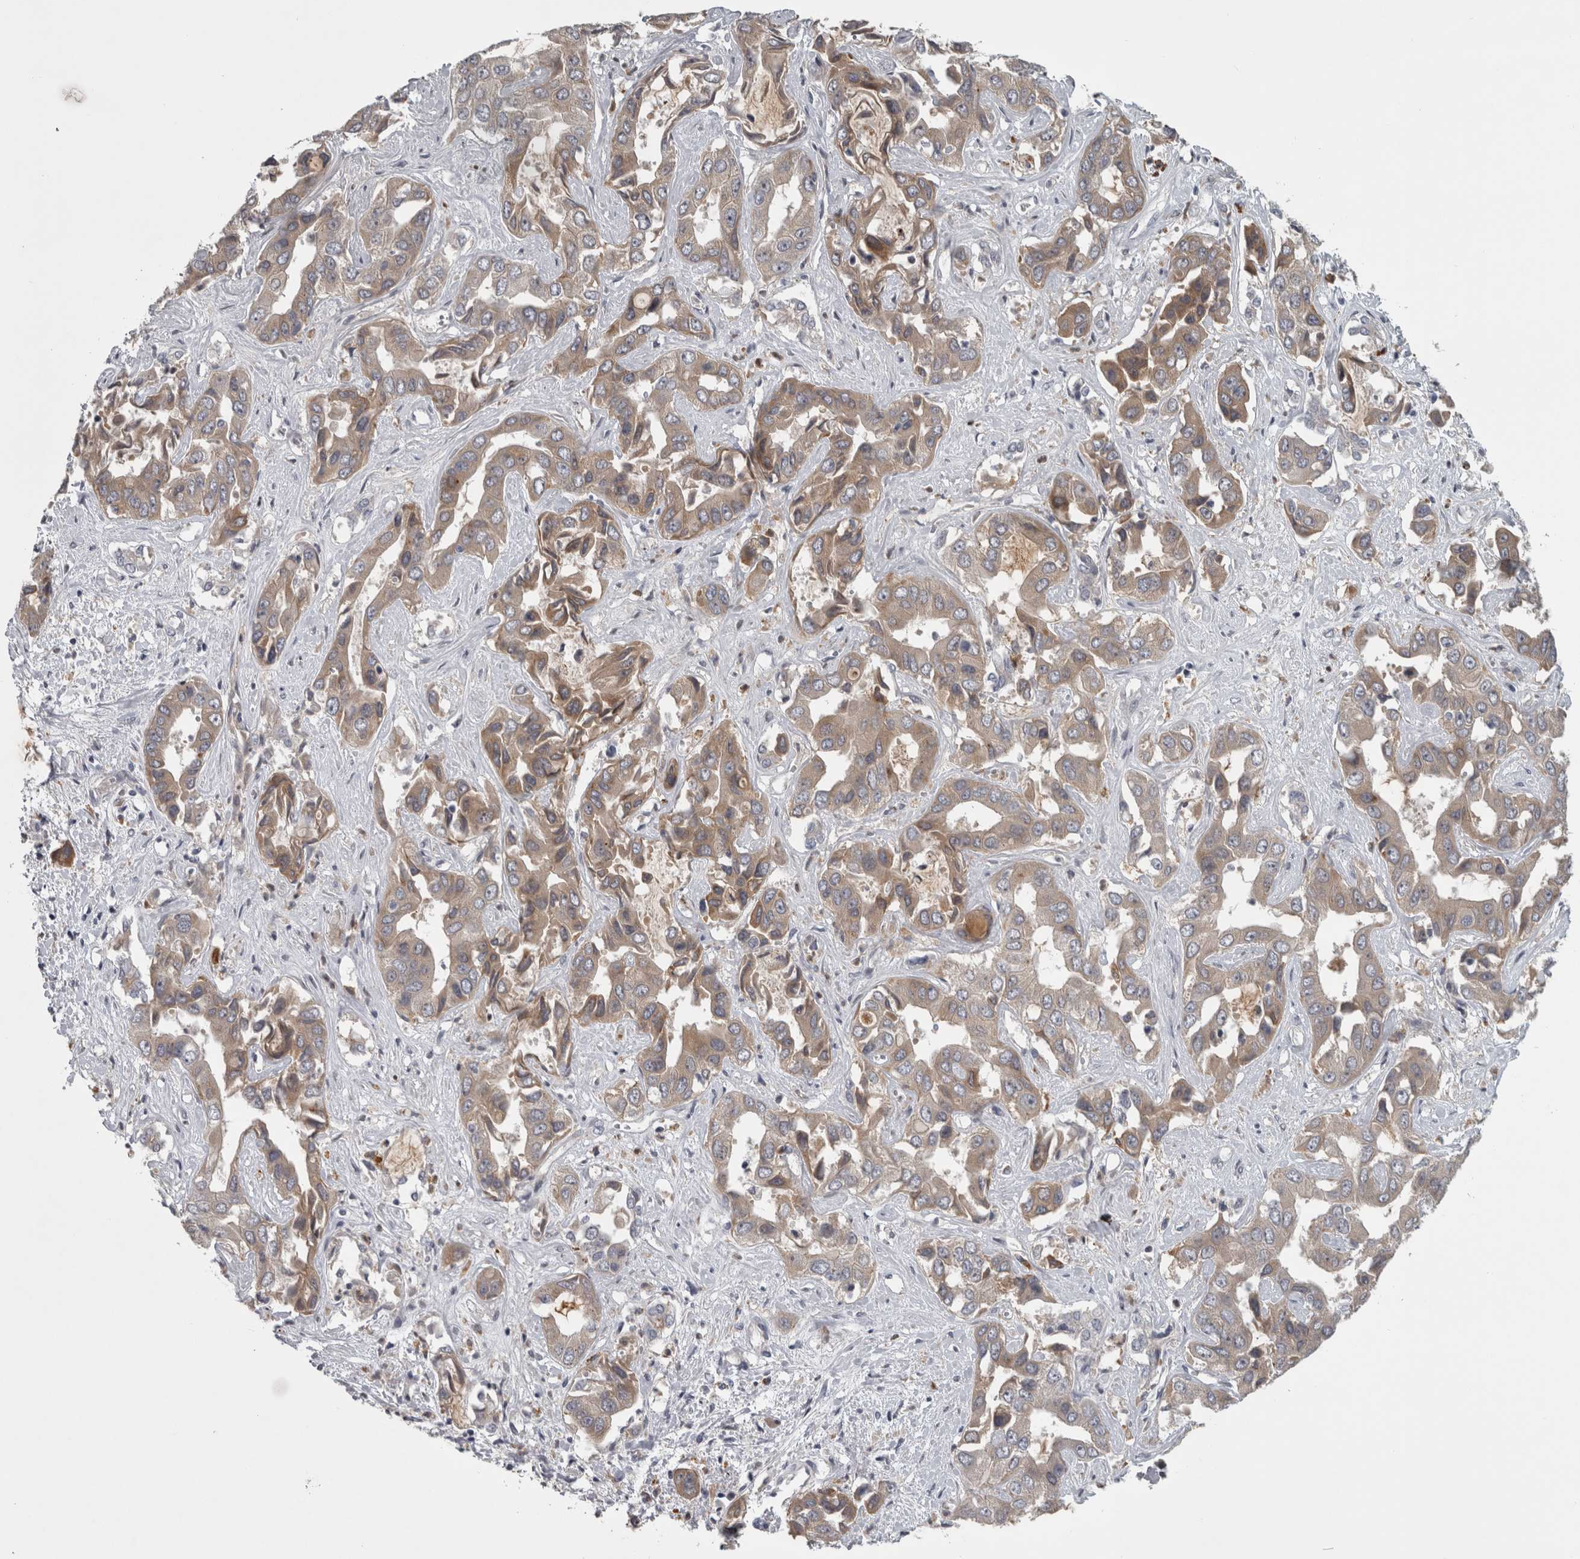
{"staining": {"intensity": "weak", "quantity": "25%-75%", "location": "cytoplasmic/membranous"}, "tissue": "liver cancer", "cell_type": "Tumor cells", "image_type": "cancer", "snomed": [{"axis": "morphology", "description": "Cholangiocarcinoma"}, {"axis": "topography", "description": "Liver"}], "caption": "The histopathology image shows a brown stain indicating the presence of a protein in the cytoplasmic/membranous of tumor cells in liver cancer (cholangiocarcinoma). (DAB IHC, brown staining for protein, blue staining for nuclei).", "gene": "PRKCI", "patient": {"sex": "female", "age": 52}}